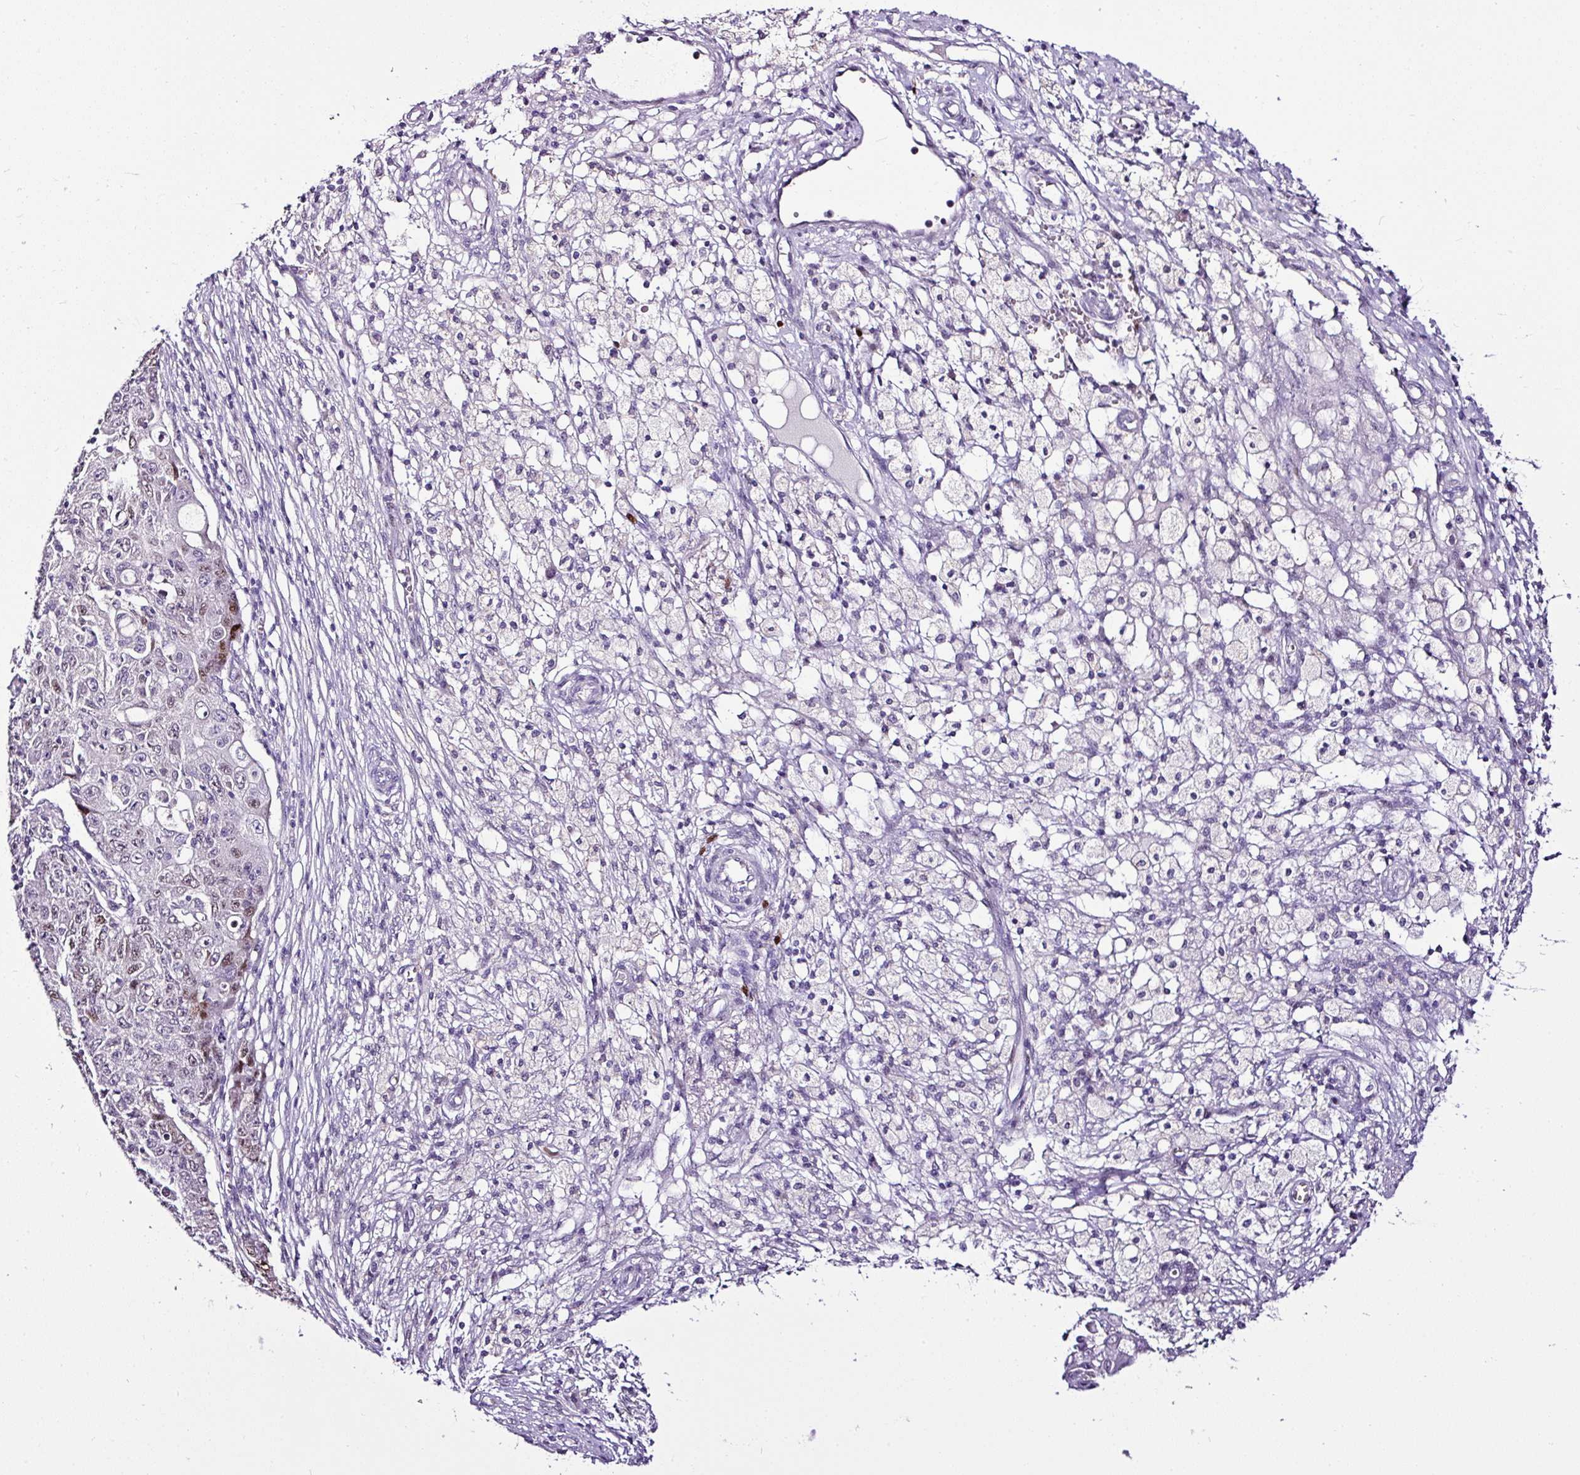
{"staining": {"intensity": "negative", "quantity": "none", "location": "none"}, "tissue": "ovarian cancer", "cell_type": "Tumor cells", "image_type": "cancer", "snomed": [{"axis": "morphology", "description": "Carcinoma, endometroid"}, {"axis": "topography", "description": "Ovary"}], "caption": "This histopathology image is of endometroid carcinoma (ovarian) stained with immunohistochemistry to label a protein in brown with the nuclei are counter-stained blue. There is no staining in tumor cells. The staining is performed using DAB (3,3'-diaminobenzidine) brown chromogen with nuclei counter-stained in using hematoxylin.", "gene": "ESR1", "patient": {"sex": "female", "age": 42}}